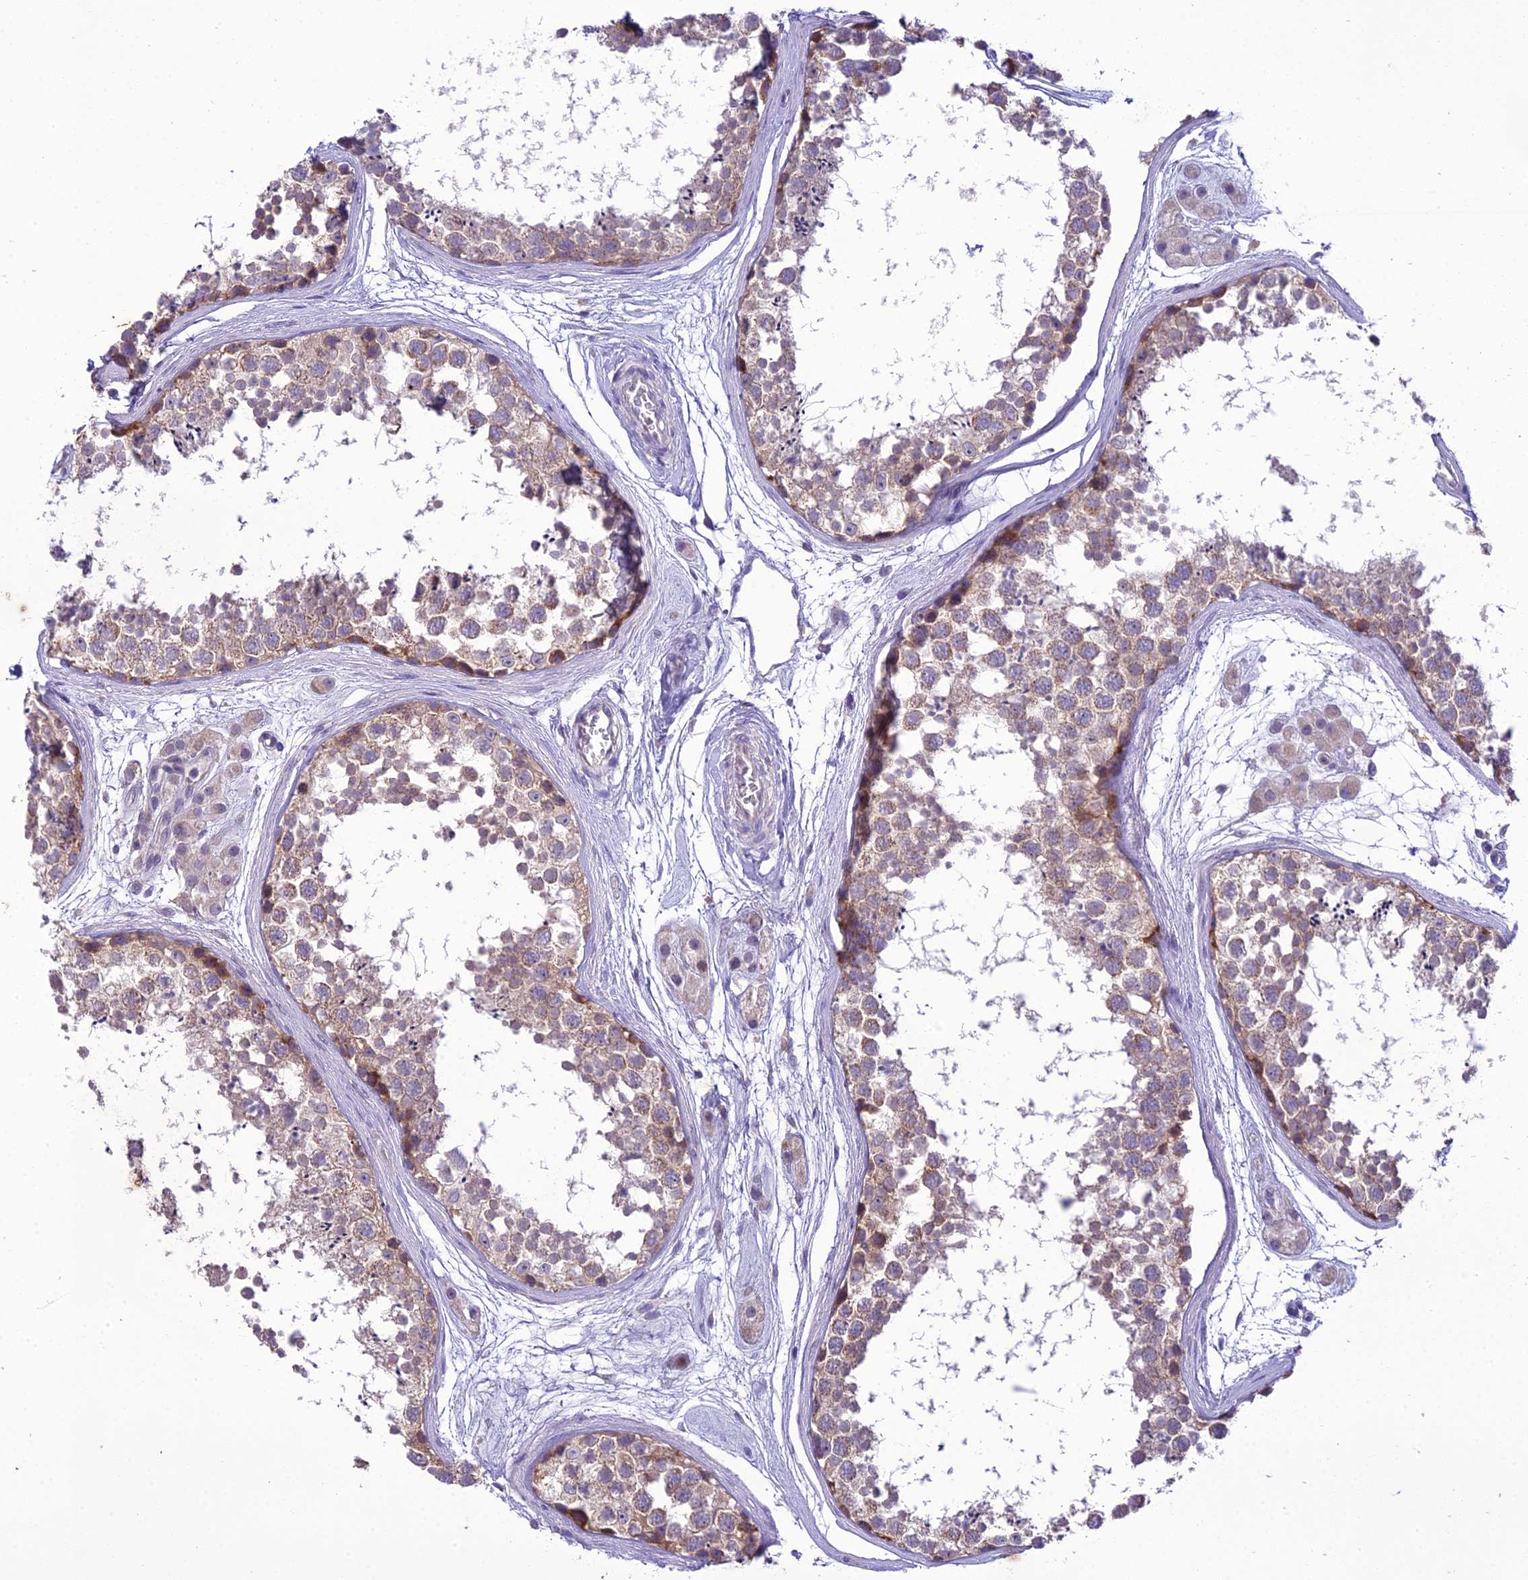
{"staining": {"intensity": "moderate", "quantity": "25%-75%", "location": "cytoplasmic/membranous"}, "tissue": "testis", "cell_type": "Cells in seminiferous ducts", "image_type": "normal", "snomed": [{"axis": "morphology", "description": "Normal tissue, NOS"}, {"axis": "topography", "description": "Testis"}], "caption": "Immunohistochemical staining of normal testis demonstrates 25%-75% levels of moderate cytoplasmic/membranous protein staining in approximately 25%-75% of cells in seminiferous ducts.", "gene": "SCRT1", "patient": {"sex": "male", "age": 56}}